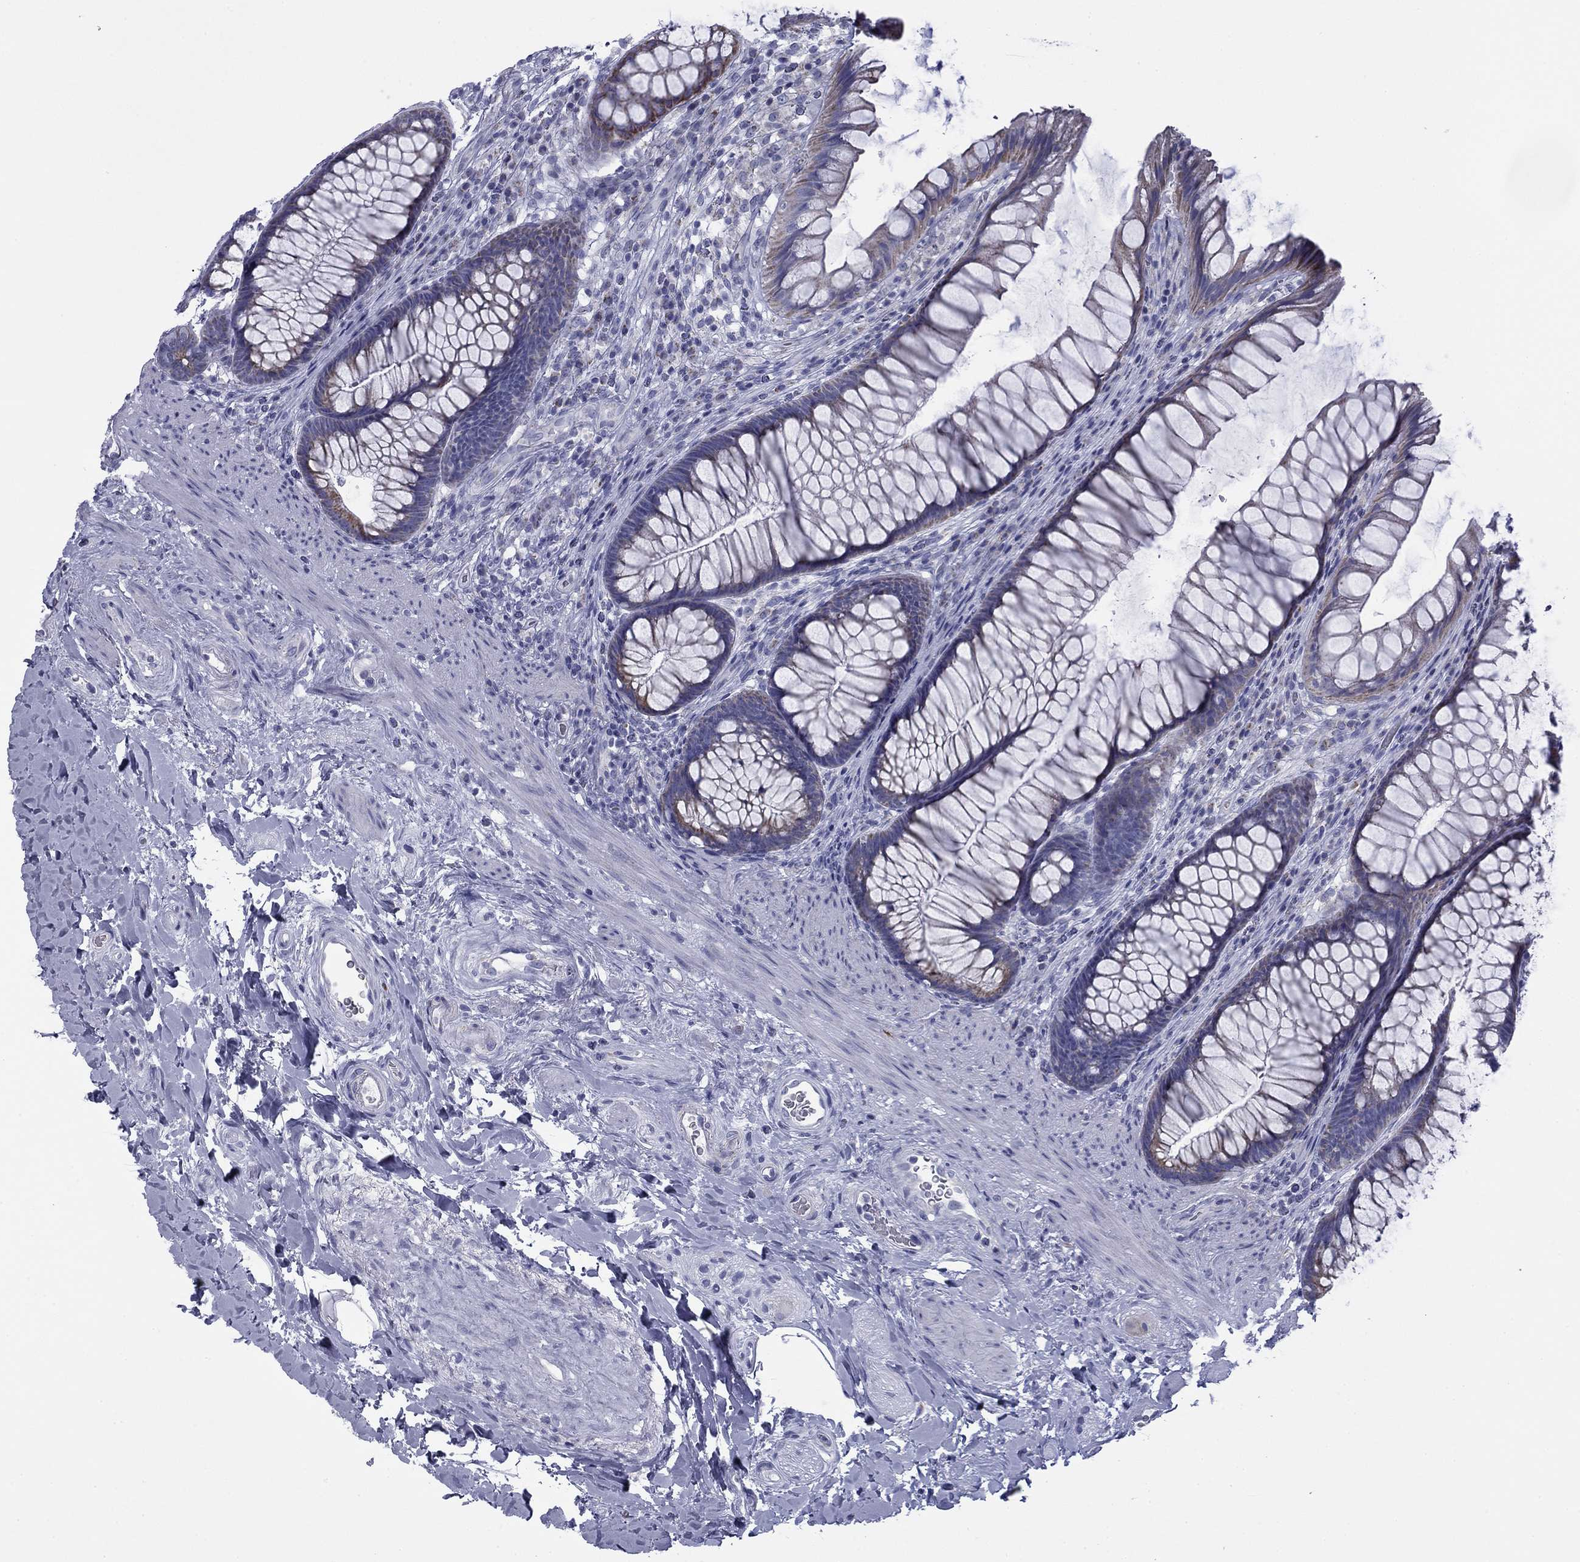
{"staining": {"intensity": "moderate", "quantity": "<25%", "location": "cytoplasmic/membranous"}, "tissue": "rectum", "cell_type": "Glandular cells", "image_type": "normal", "snomed": [{"axis": "morphology", "description": "Normal tissue, NOS"}, {"axis": "topography", "description": "Rectum"}], "caption": "Brown immunohistochemical staining in normal human rectum reveals moderate cytoplasmic/membranous positivity in approximately <25% of glandular cells.", "gene": "ZP2", "patient": {"sex": "male", "age": 53}}